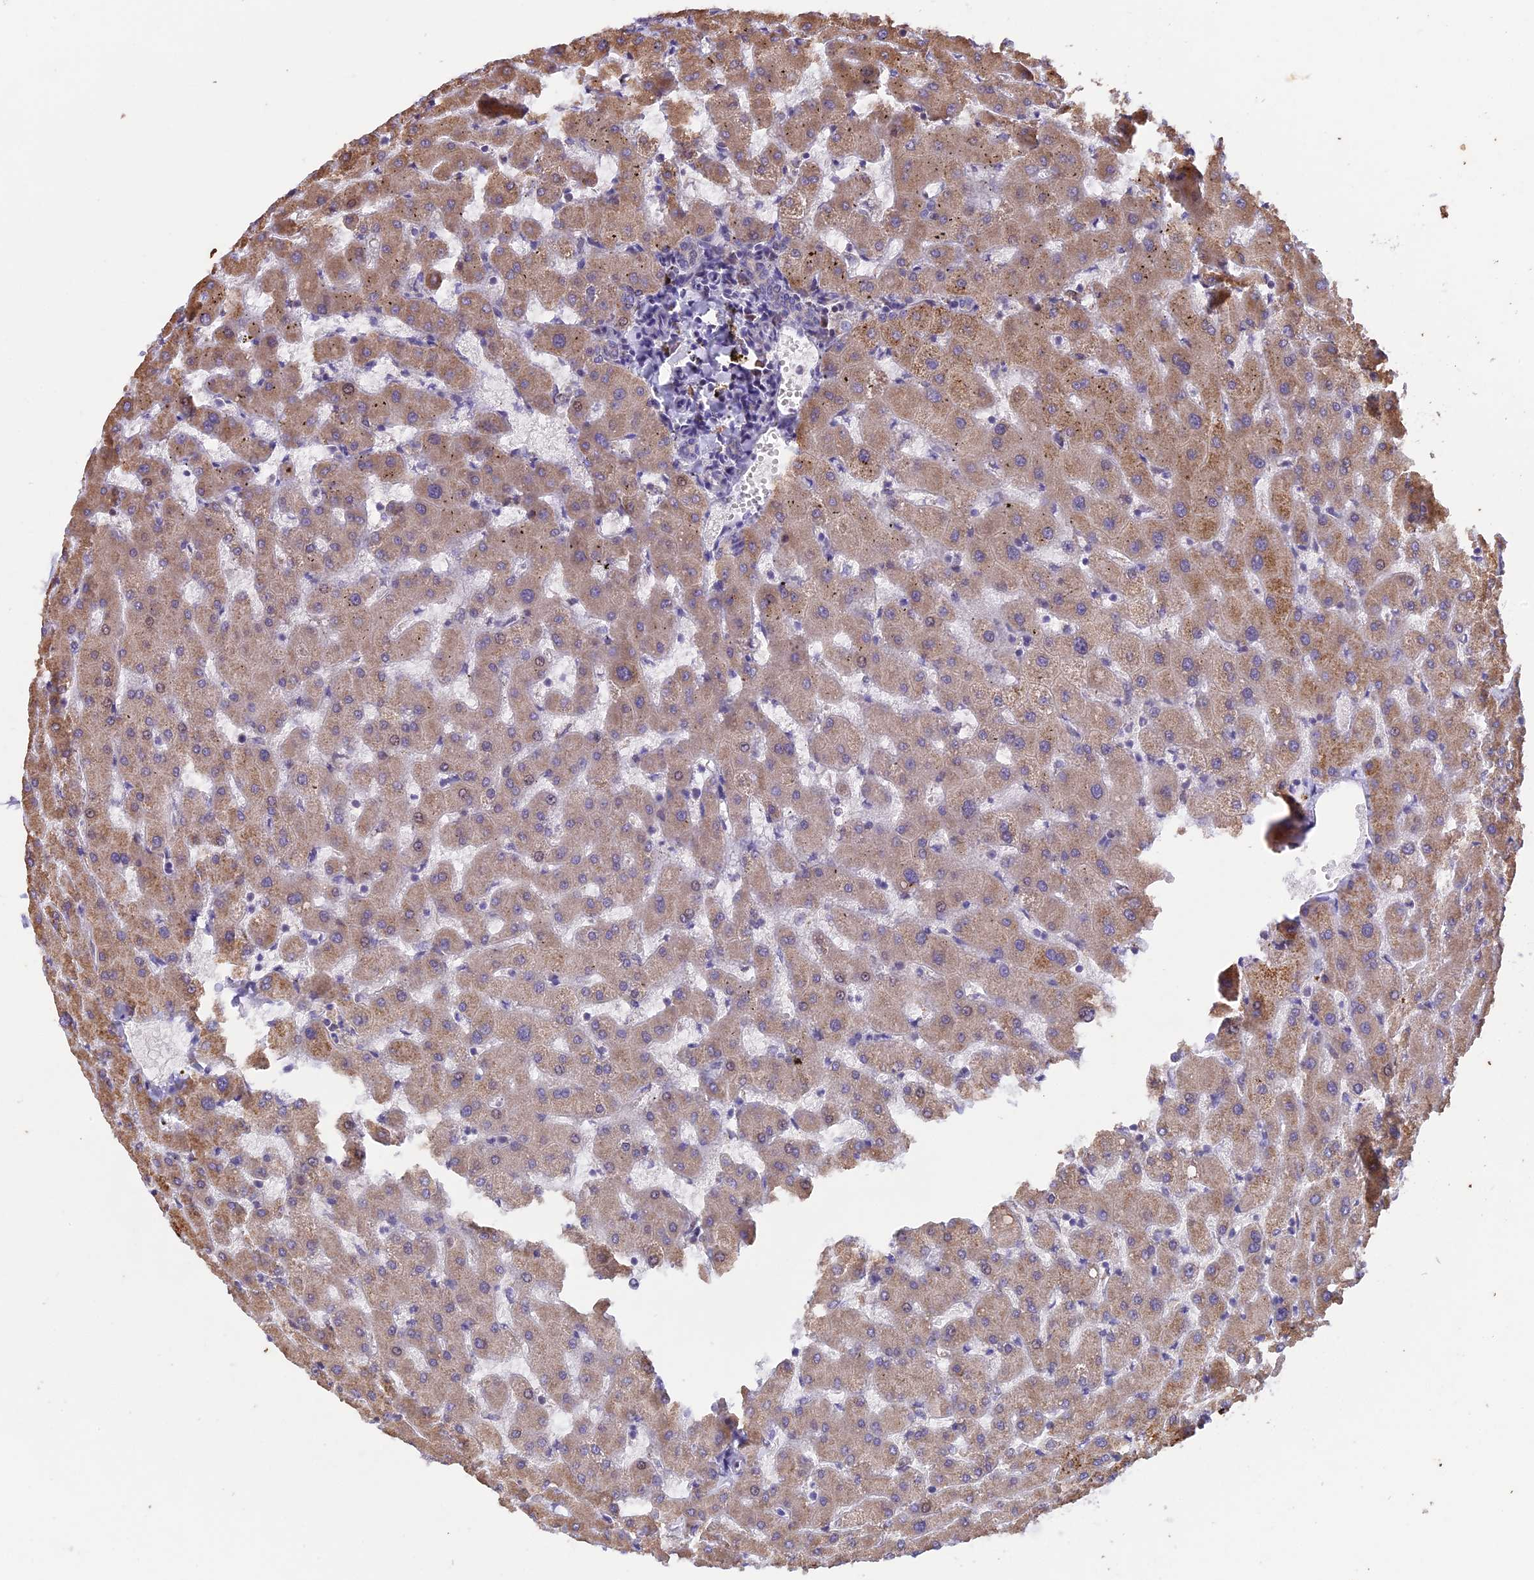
{"staining": {"intensity": "weak", "quantity": "<25%", "location": "cytoplasmic/membranous"}, "tissue": "liver", "cell_type": "Cholangiocytes", "image_type": "normal", "snomed": [{"axis": "morphology", "description": "Normal tissue, NOS"}, {"axis": "topography", "description": "Liver"}], "caption": "This is an immunohistochemistry (IHC) image of unremarkable liver. There is no positivity in cholangiocytes.", "gene": "DMRTA2", "patient": {"sex": "female", "age": 63}}